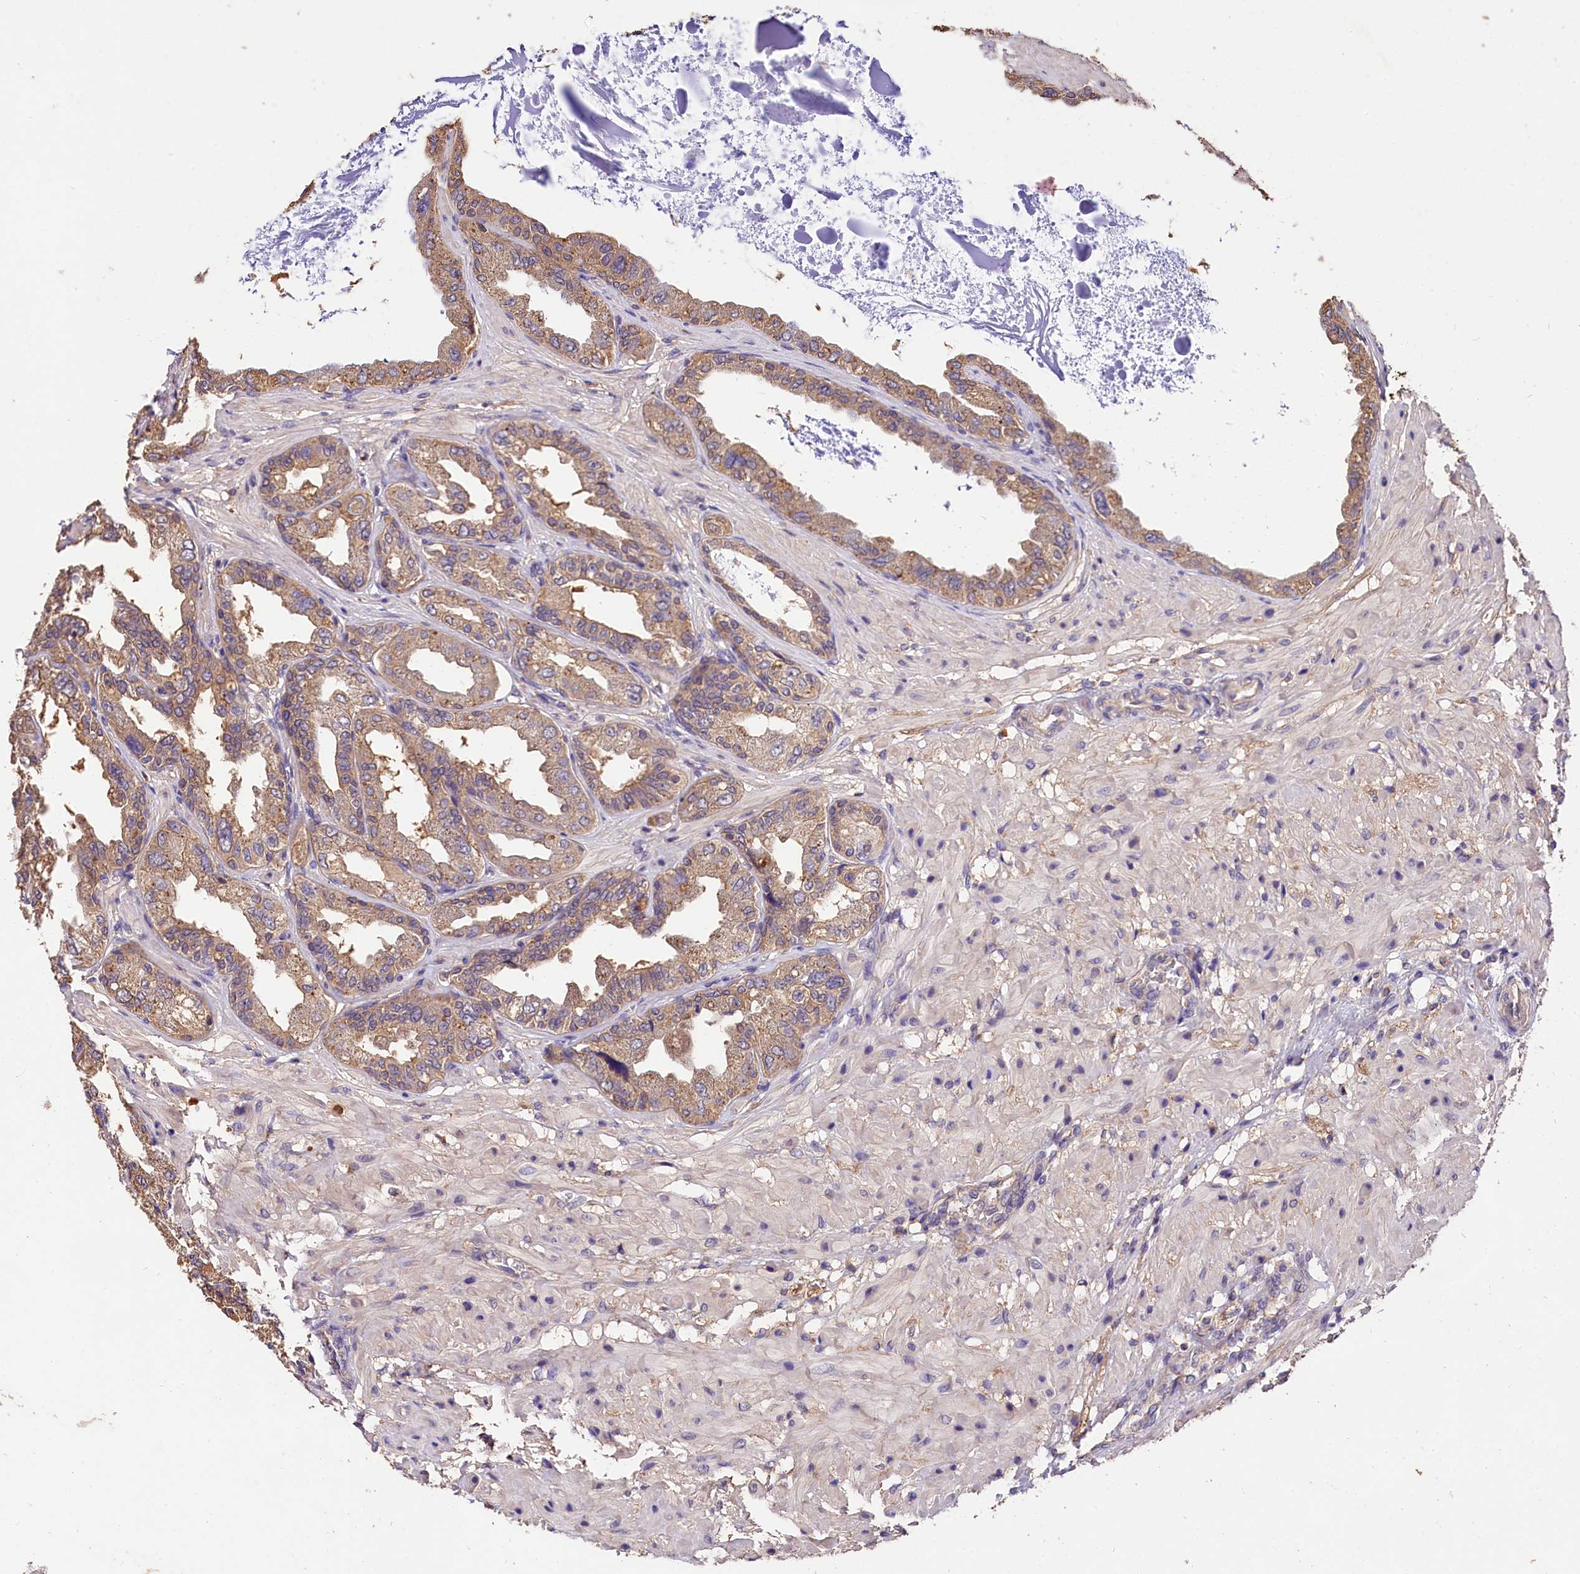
{"staining": {"intensity": "moderate", "quantity": ">75%", "location": "cytoplasmic/membranous"}, "tissue": "seminal vesicle", "cell_type": "Glandular cells", "image_type": "normal", "snomed": [{"axis": "morphology", "description": "Normal tissue, NOS"}, {"axis": "topography", "description": "Seminal veicle"}], "caption": "Immunohistochemistry (IHC) photomicrograph of normal seminal vesicle stained for a protein (brown), which reveals medium levels of moderate cytoplasmic/membranous staining in about >75% of glandular cells.", "gene": "OAS3", "patient": {"sex": "male", "age": 63}}